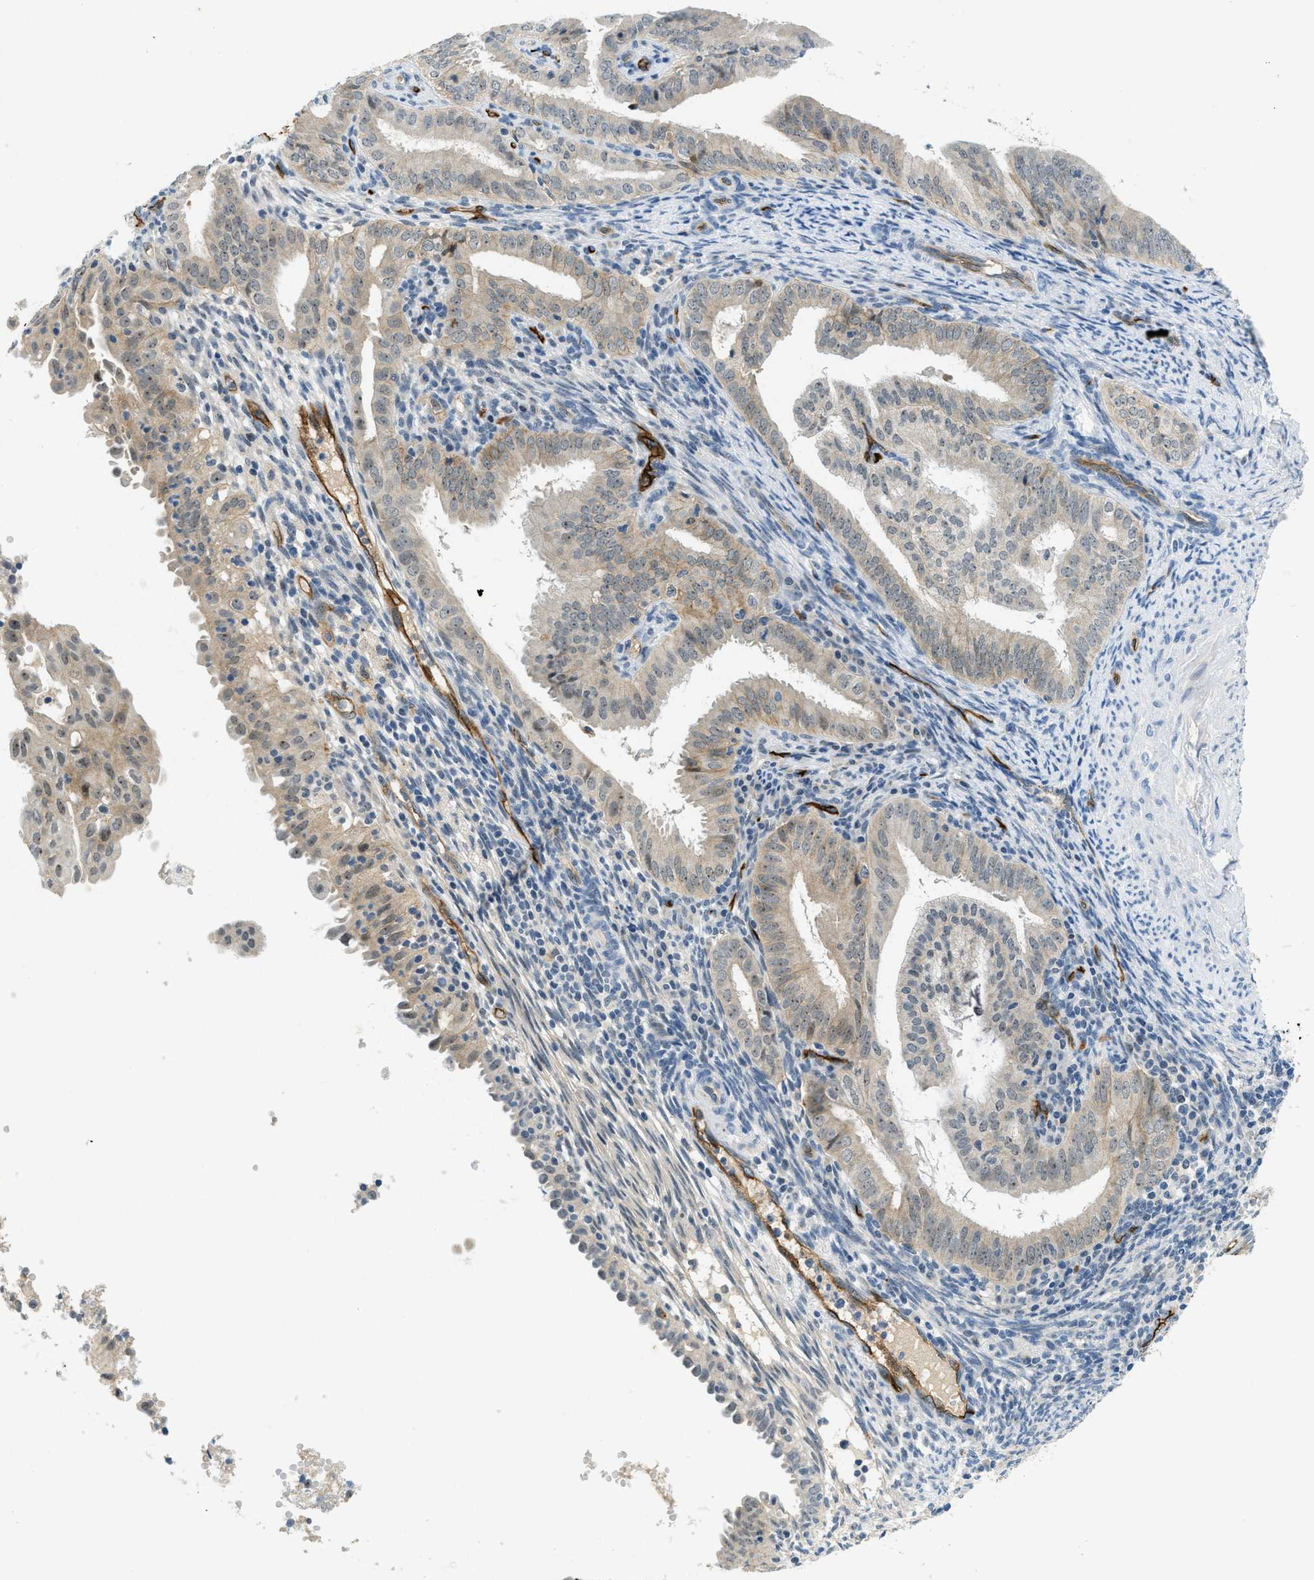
{"staining": {"intensity": "weak", "quantity": "25%-75%", "location": "cytoplasmic/membranous,nuclear"}, "tissue": "endometrial cancer", "cell_type": "Tumor cells", "image_type": "cancer", "snomed": [{"axis": "morphology", "description": "Adenocarcinoma, NOS"}, {"axis": "topography", "description": "Endometrium"}], "caption": "Immunohistochemical staining of endometrial cancer reveals low levels of weak cytoplasmic/membranous and nuclear staining in about 25%-75% of tumor cells.", "gene": "SLCO2A1", "patient": {"sex": "female", "age": 58}}